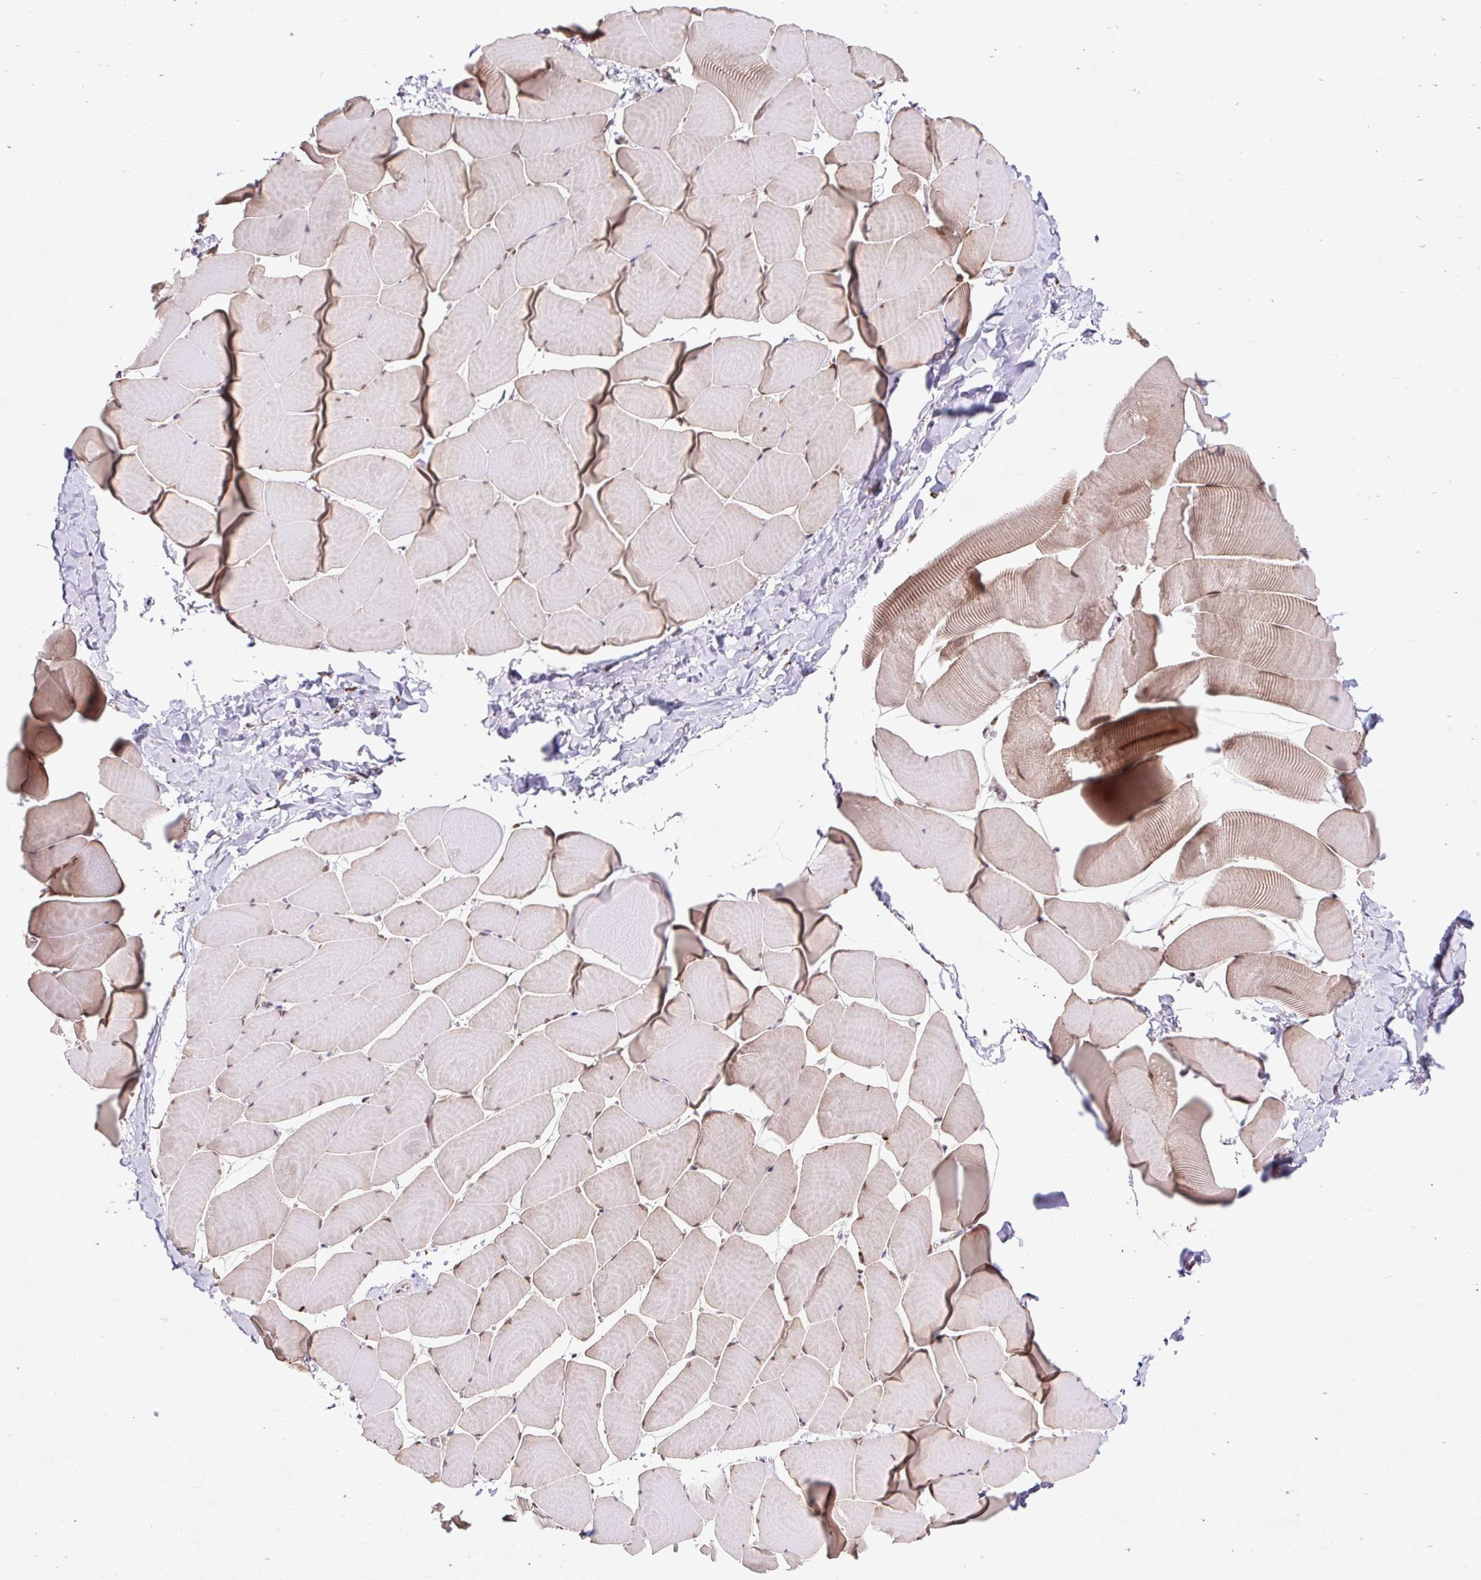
{"staining": {"intensity": "weak", "quantity": "25%-75%", "location": "cytoplasmic/membranous"}, "tissue": "skeletal muscle", "cell_type": "Myocytes", "image_type": "normal", "snomed": [{"axis": "morphology", "description": "Normal tissue, NOS"}, {"axis": "topography", "description": "Skeletal muscle"}], "caption": "The histopathology image reveals staining of unremarkable skeletal muscle, revealing weak cytoplasmic/membranous protein expression (brown color) within myocytes. The staining is performed using DAB brown chromogen to label protein expression. The nuclei are counter-stained blue using hematoxylin.", "gene": "HFE", "patient": {"sex": "male", "age": 25}}